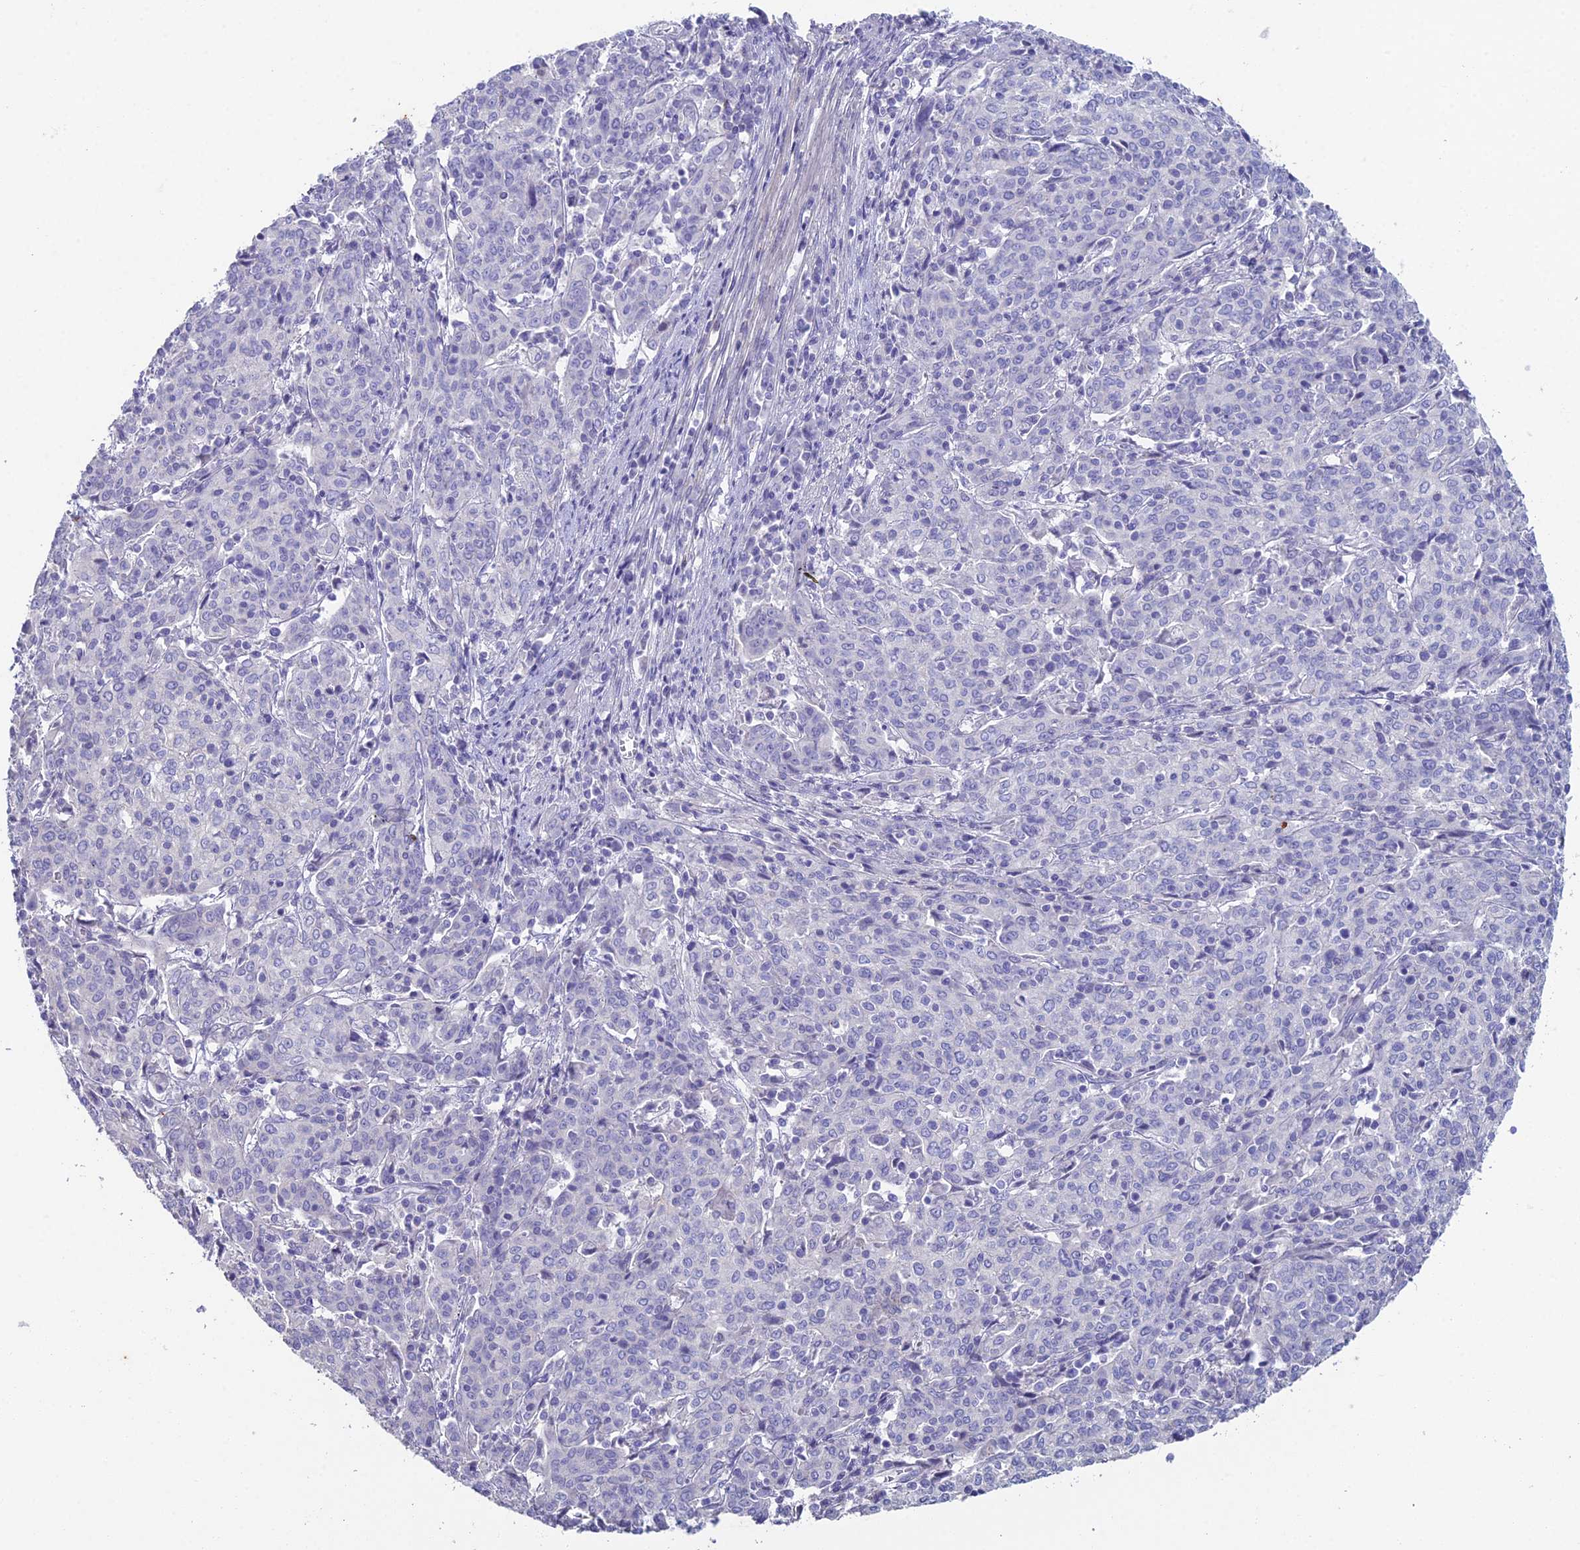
{"staining": {"intensity": "negative", "quantity": "none", "location": "none"}, "tissue": "cervical cancer", "cell_type": "Tumor cells", "image_type": "cancer", "snomed": [{"axis": "morphology", "description": "Squamous cell carcinoma, NOS"}, {"axis": "topography", "description": "Cervix"}], "caption": "The histopathology image displays no staining of tumor cells in squamous cell carcinoma (cervical).", "gene": "NCAM1", "patient": {"sex": "female", "age": 67}}